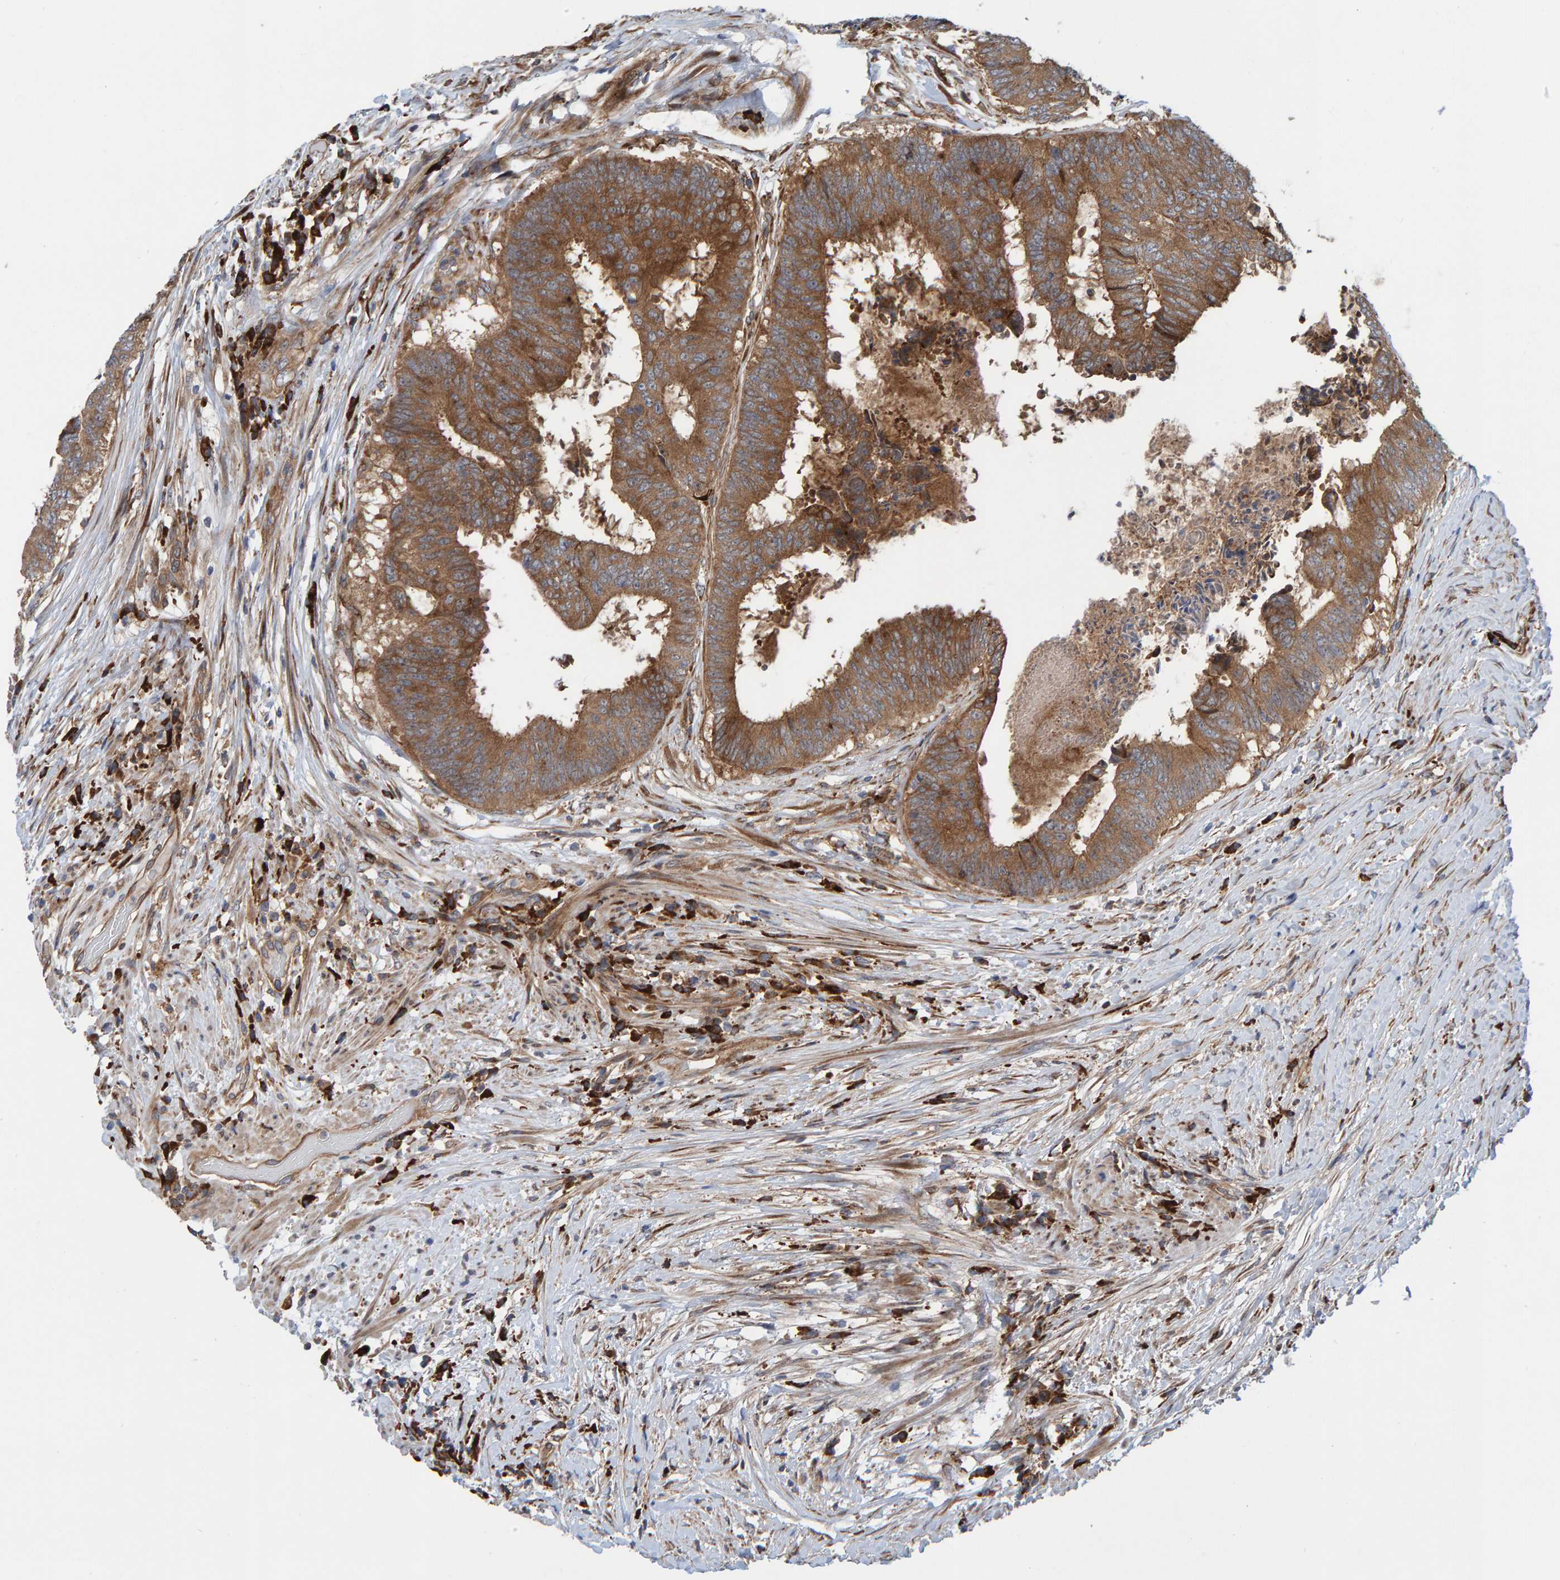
{"staining": {"intensity": "moderate", "quantity": ">75%", "location": "cytoplasmic/membranous"}, "tissue": "colorectal cancer", "cell_type": "Tumor cells", "image_type": "cancer", "snomed": [{"axis": "morphology", "description": "Adenocarcinoma, NOS"}, {"axis": "topography", "description": "Rectum"}], "caption": "Colorectal adenocarcinoma stained for a protein (brown) exhibits moderate cytoplasmic/membranous positive staining in approximately >75% of tumor cells.", "gene": "KIAA0753", "patient": {"sex": "male", "age": 72}}